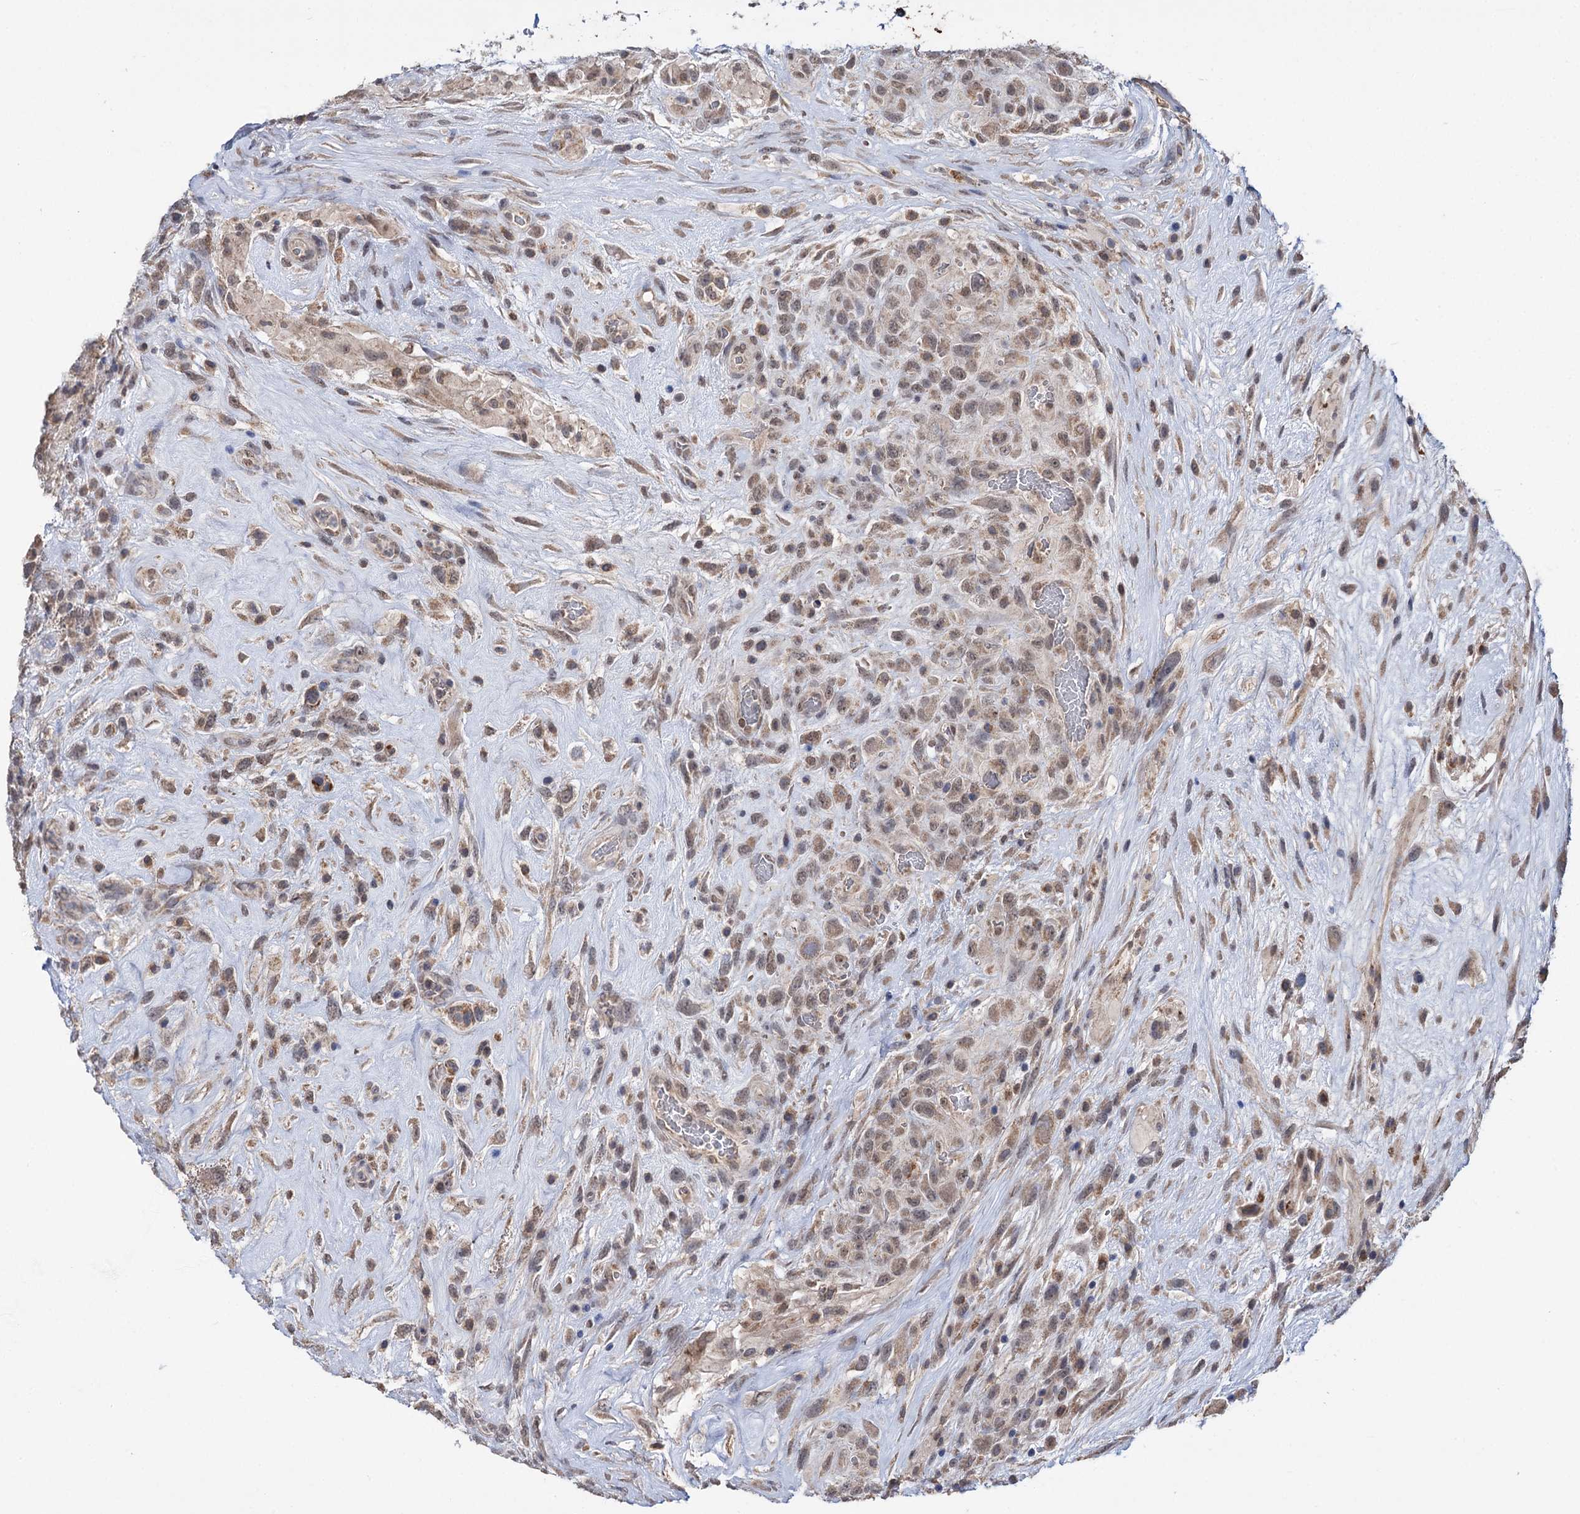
{"staining": {"intensity": "moderate", "quantity": ">75%", "location": "nuclear"}, "tissue": "glioma", "cell_type": "Tumor cells", "image_type": "cancer", "snomed": [{"axis": "morphology", "description": "Glioma, malignant, High grade"}, {"axis": "topography", "description": "Brain"}], "caption": "Human malignant high-grade glioma stained with a protein marker reveals moderate staining in tumor cells.", "gene": "CLPB", "patient": {"sex": "male", "age": 61}}